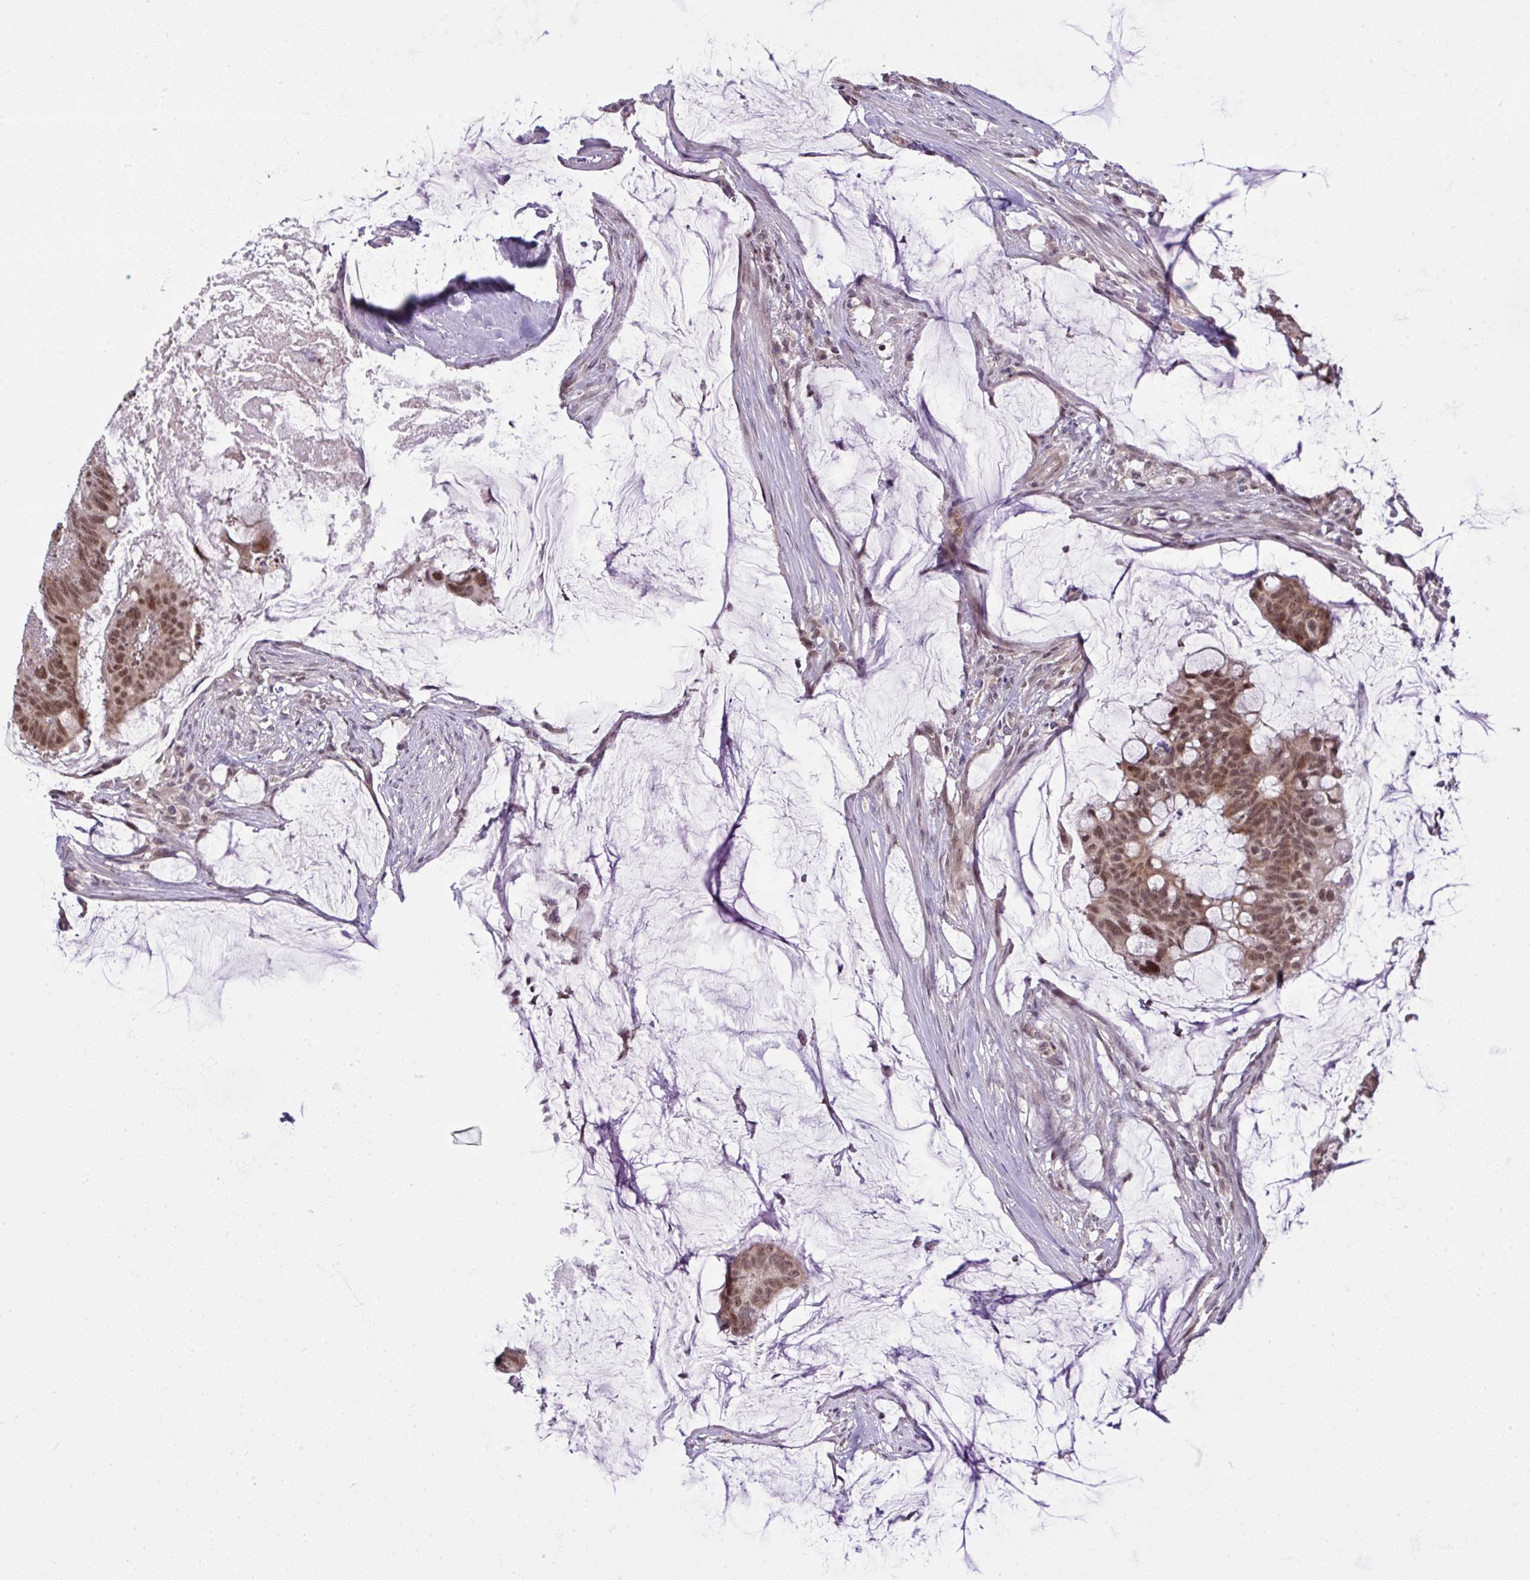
{"staining": {"intensity": "moderate", "quantity": ">75%", "location": "nuclear"}, "tissue": "colorectal cancer", "cell_type": "Tumor cells", "image_type": "cancer", "snomed": [{"axis": "morphology", "description": "Adenocarcinoma, NOS"}, {"axis": "topography", "description": "Colon"}], "caption": "This histopathology image exhibits immunohistochemistry (IHC) staining of human adenocarcinoma (colorectal), with medium moderate nuclear positivity in approximately >75% of tumor cells.", "gene": "KLF2", "patient": {"sex": "male", "age": 62}}